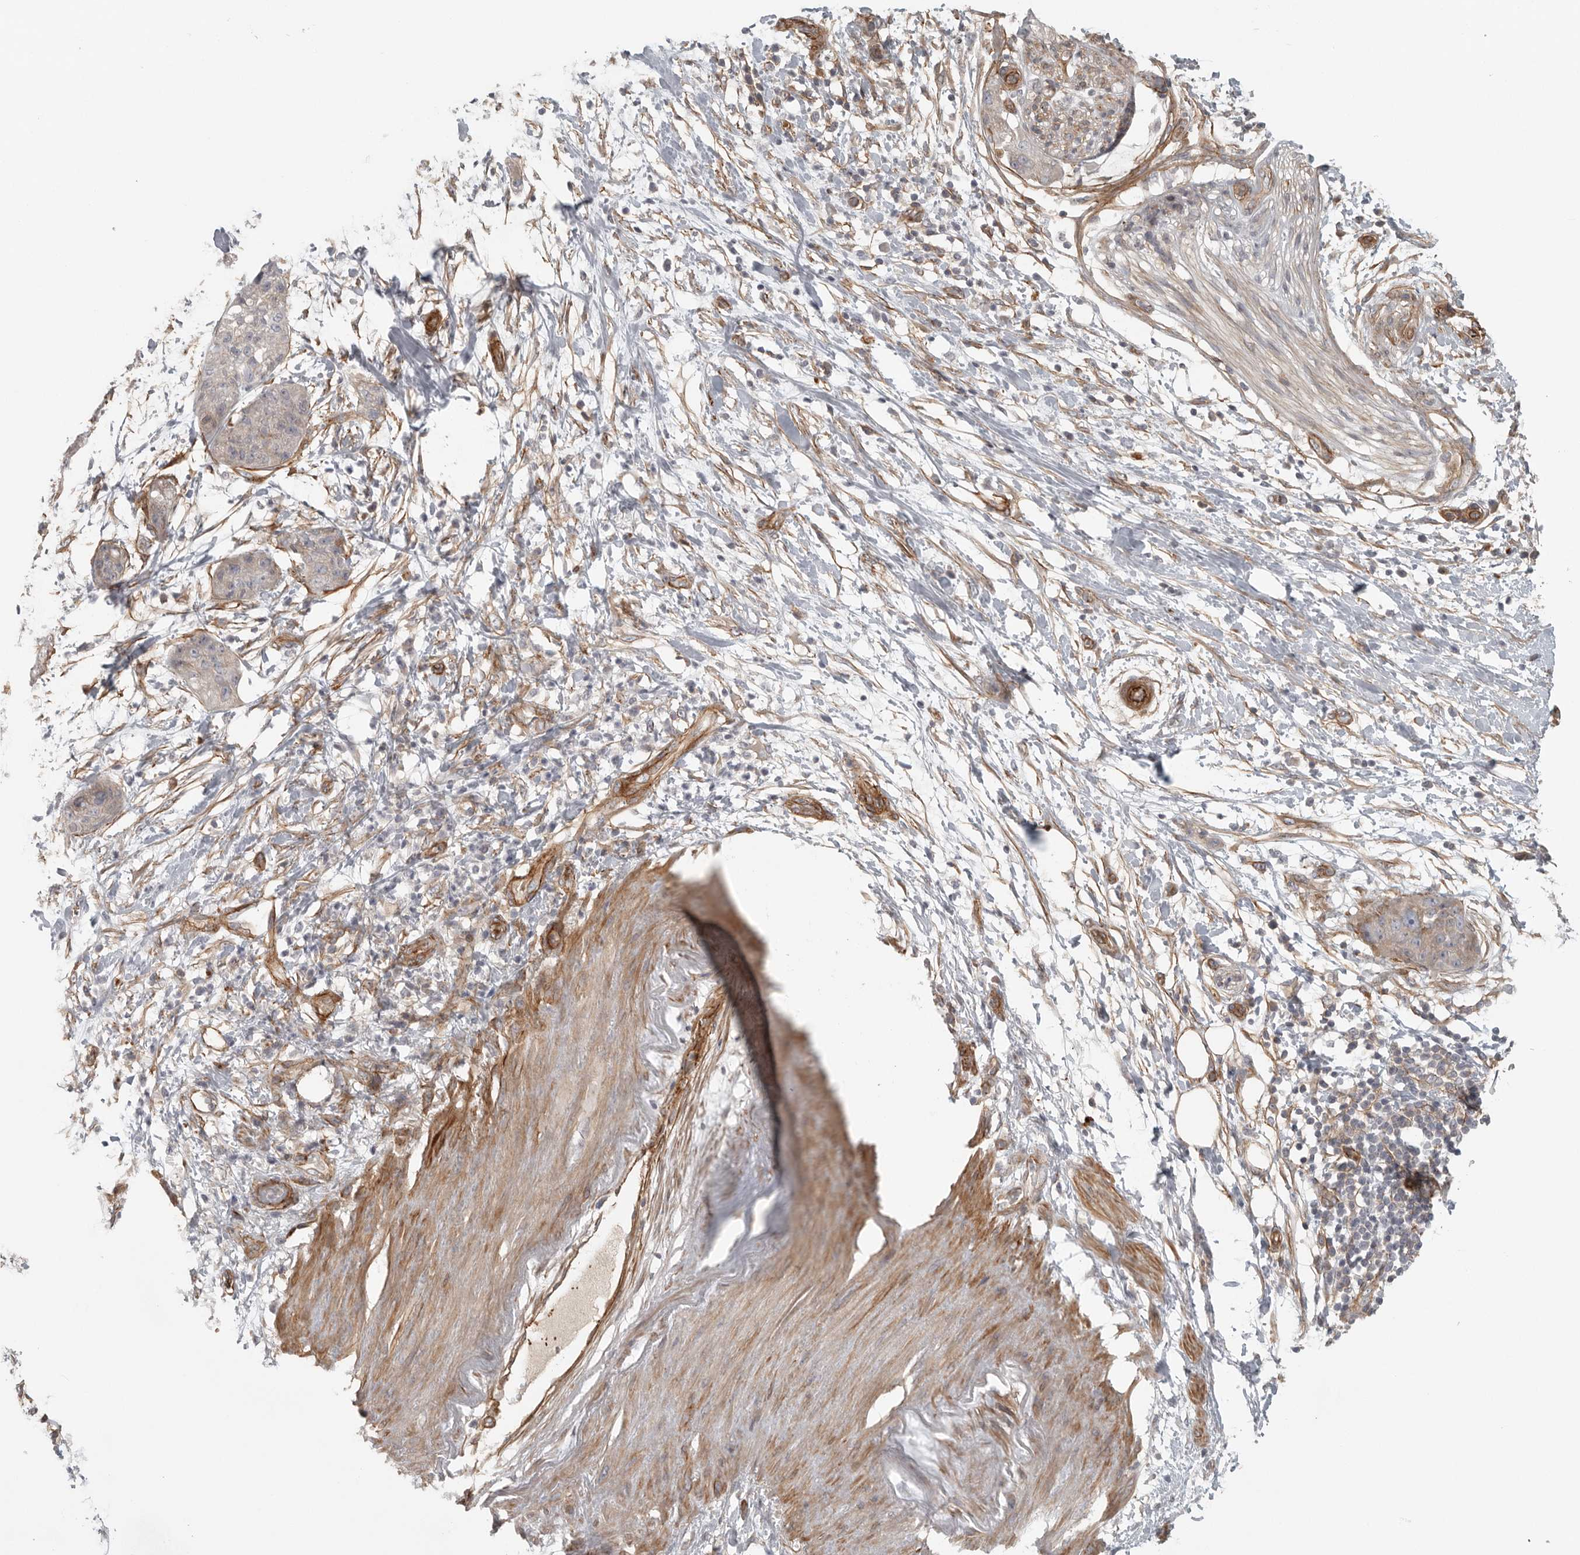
{"staining": {"intensity": "weak", "quantity": "<25%", "location": "cytoplasmic/membranous"}, "tissue": "pancreatic cancer", "cell_type": "Tumor cells", "image_type": "cancer", "snomed": [{"axis": "morphology", "description": "Adenocarcinoma, NOS"}, {"axis": "topography", "description": "Pancreas"}], "caption": "A high-resolution image shows IHC staining of pancreatic cancer, which demonstrates no significant staining in tumor cells. Brightfield microscopy of IHC stained with DAB (3,3'-diaminobenzidine) (brown) and hematoxylin (blue), captured at high magnification.", "gene": "LONRF1", "patient": {"sex": "female", "age": 78}}